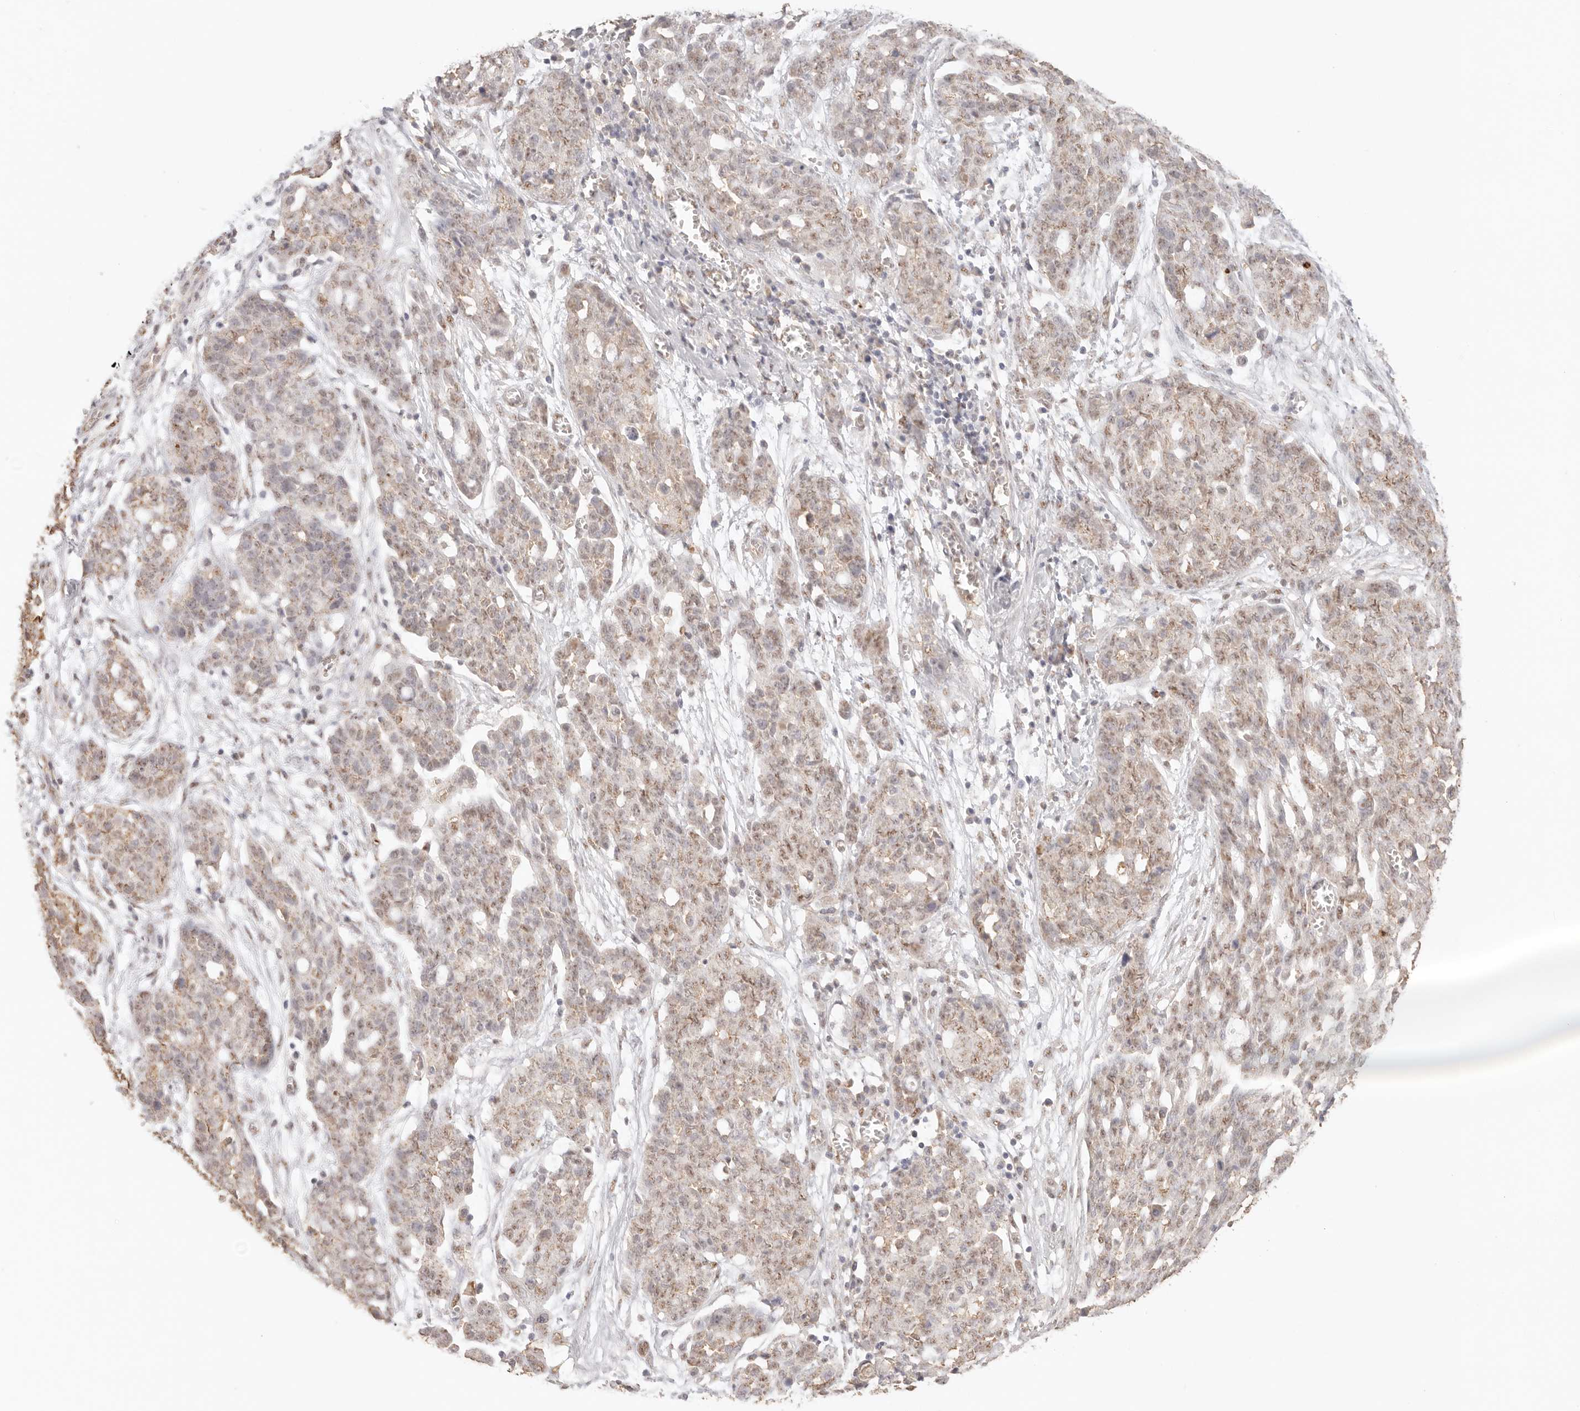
{"staining": {"intensity": "weak", "quantity": ">75%", "location": "cytoplasmic/membranous"}, "tissue": "ovarian cancer", "cell_type": "Tumor cells", "image_type": "cancer", "snomed": [{"axis": "morphology", "description": "Cystadenocarcinoma, serous, NOS"}, {"axis": "topography", "description": "Soft tissue"}, {"axis": "topography", "description": "Ovary"}], "caption": "This histopathology image displays ovarian cancer stained with IHC to label a protein in brown. The cytoplasmic/membranous of tumor cells show weak positivity for the protein. Nuclei are counter-stained blue.", "gene": "IL1R2", "patient": {"sex": "female", "age": 57}}